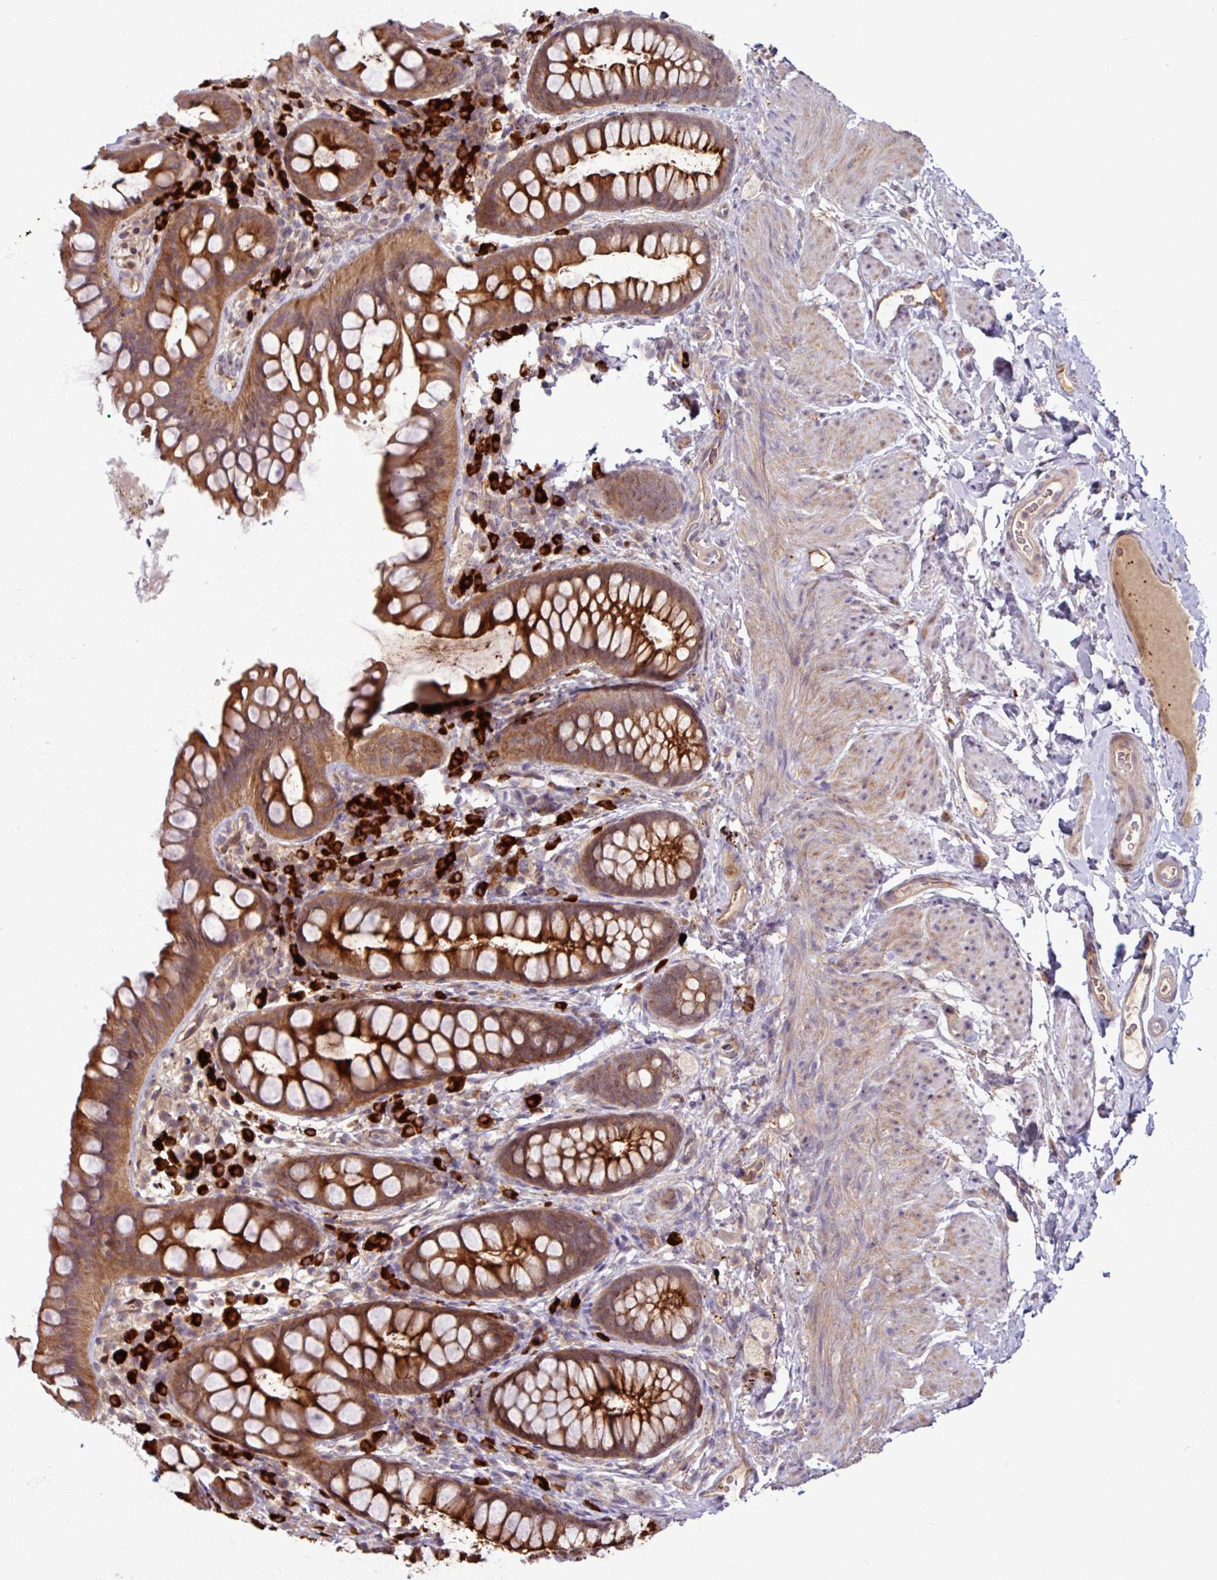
{"staining": {"intensity": "moderate", "quantity": "25%-75%", "location": "cytoplasmic/membranous"}, "tissue": "rectum", "cell_type": "Glandular cells", "image_type": "normal", "snomed": [{"axis": "morphology", "description": "Normal tissue, NOS"}, {"axis": "topography", "description": "Rectum"}, {"axis": "topography", "description": "Peripheral nerve tissue"}], "caption": "A medium amount of moderate cytoplasmic/membranous positivity is appreciated in about 25%-75% of glandular cells in unremarkable rectum.", "gene": "B4GALNT4", "patient": {"sex": "female", "age": 69}}